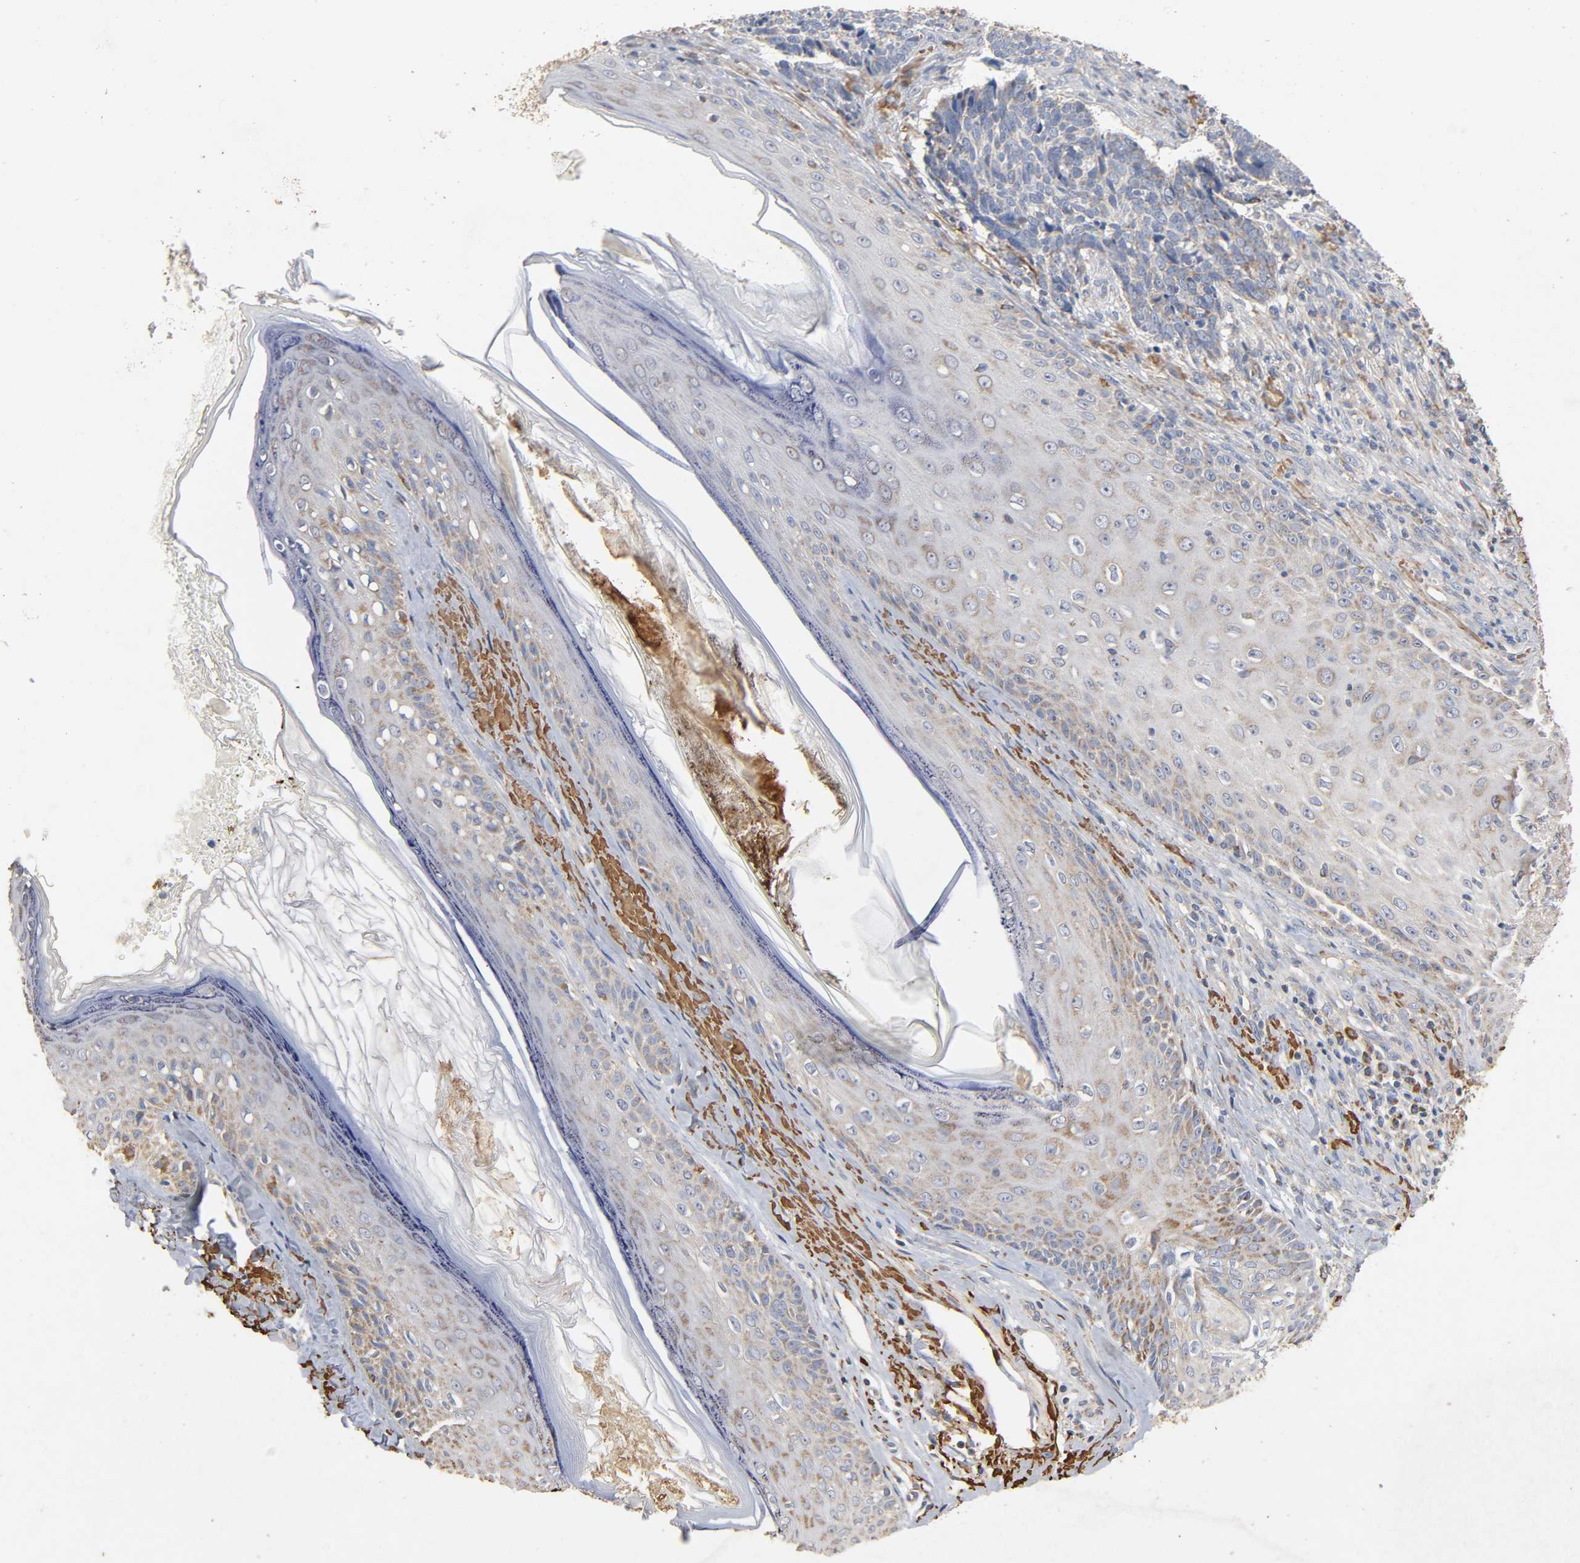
{"staining": {"intensity": "negative", "quantity": "none", "location": "none"}, "tissue": "skin cancer", "cell_type": "Tumor cells", "image_type": "cancer", "snomed": [{"axis": "morphology", "description": "Basal cell carcinoma"}, {"axis": "topography", "description": "Skin"}], "caption": "A photomicrograph of skin cancer stained for a protein shows no brown staining in tumor cells.", "gene": "NDUFS3", "patient": {"sex": "male", "age": 84}}